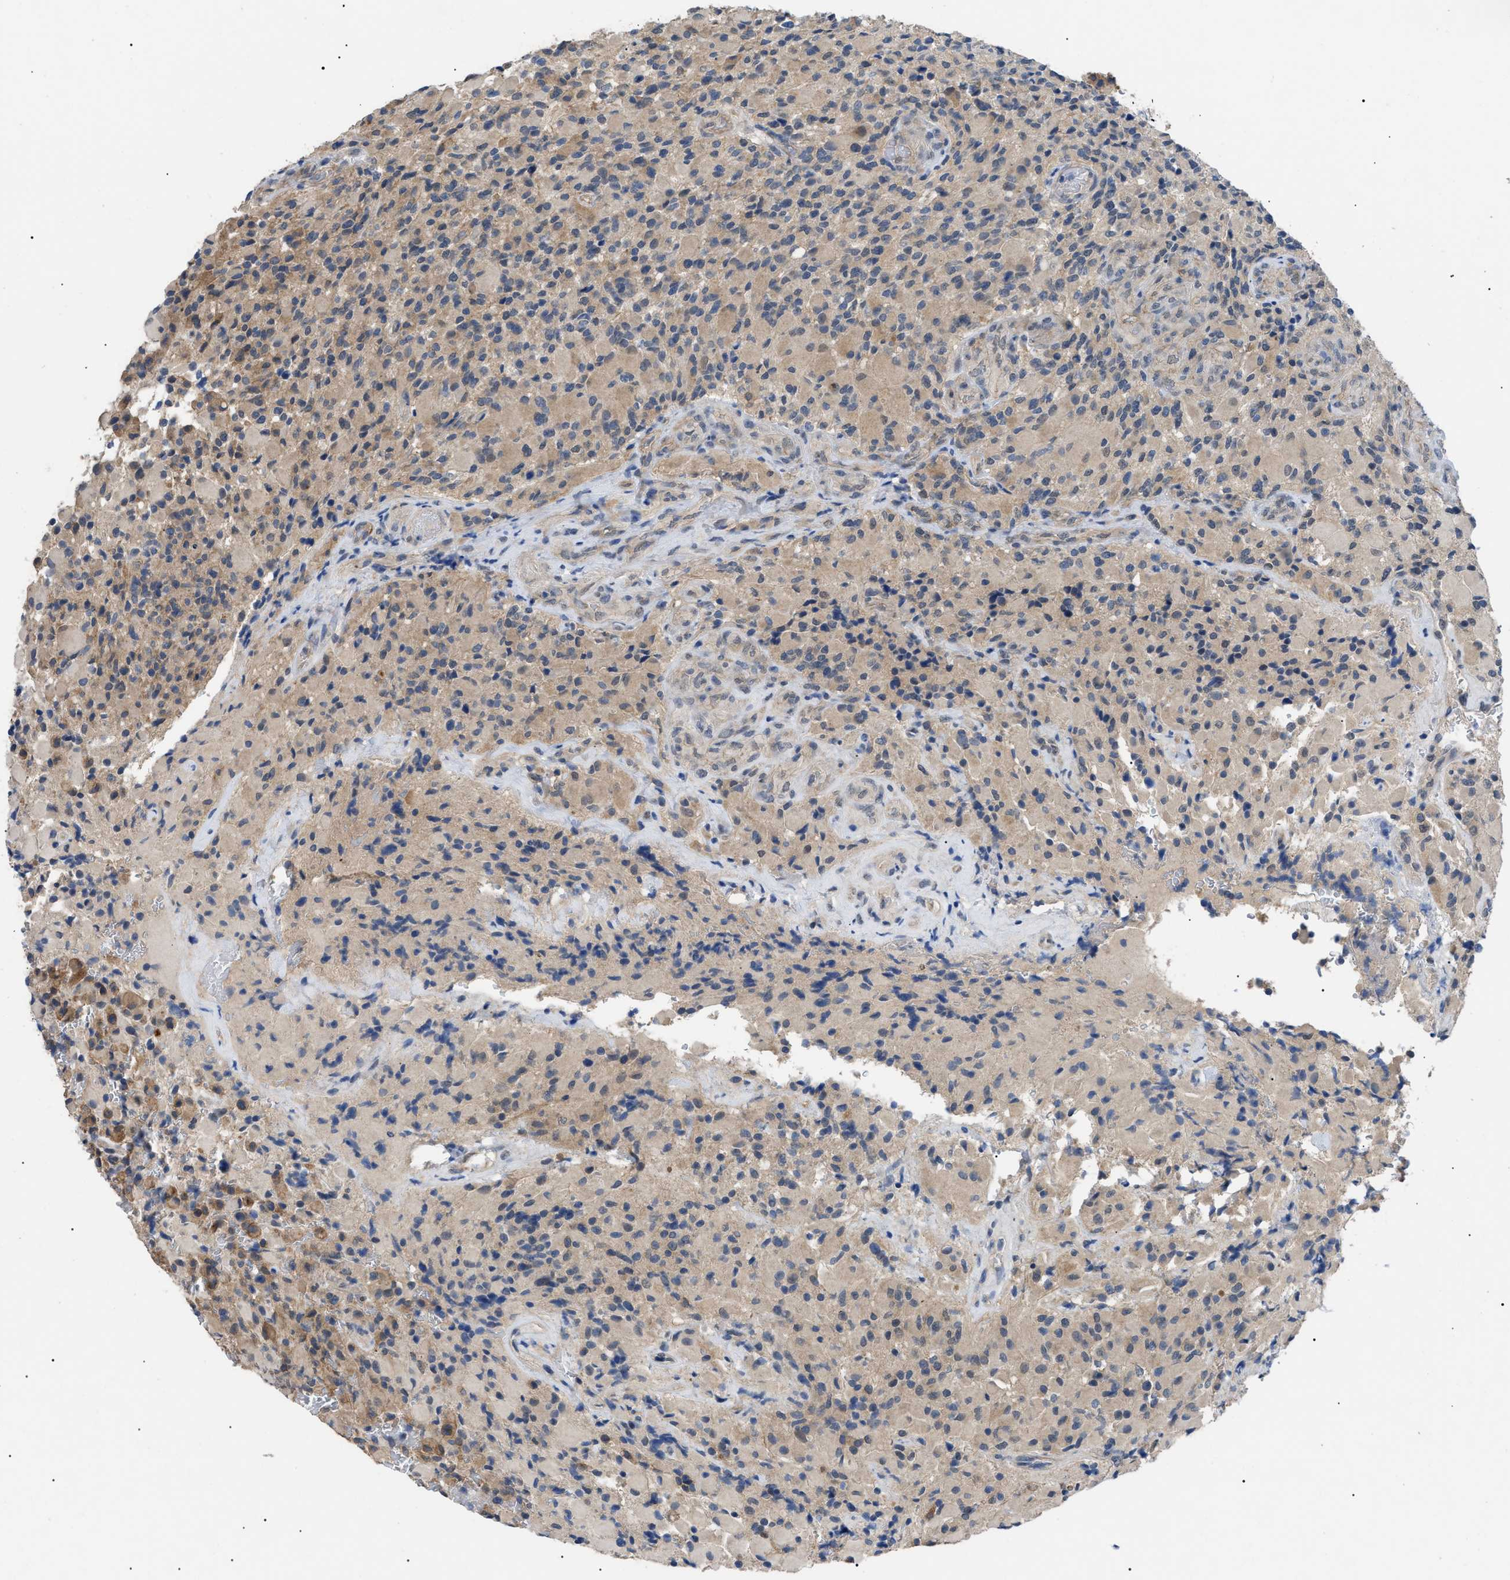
{"staining": {"intensity": "weak", "quantity": ">75%", "location": "cytoplasmic/membranous"}, "tissue": "glioma", "cell_type": "Tumor cells", "image_type": "cancer", "snomed": [{"axis": "morphology", "description": "Glioma, malignant, High grade"}, {"axis": "topography", "description": "Brain"}], "caption": "A photomicrograph showing weak cytoplasmic/membranous expression in about >75% of tumor cells in glioma, as visualized by brown immunohistochemical staining.", "gene": "CRCP", "patient": {"sex": "male", "age": 71}}